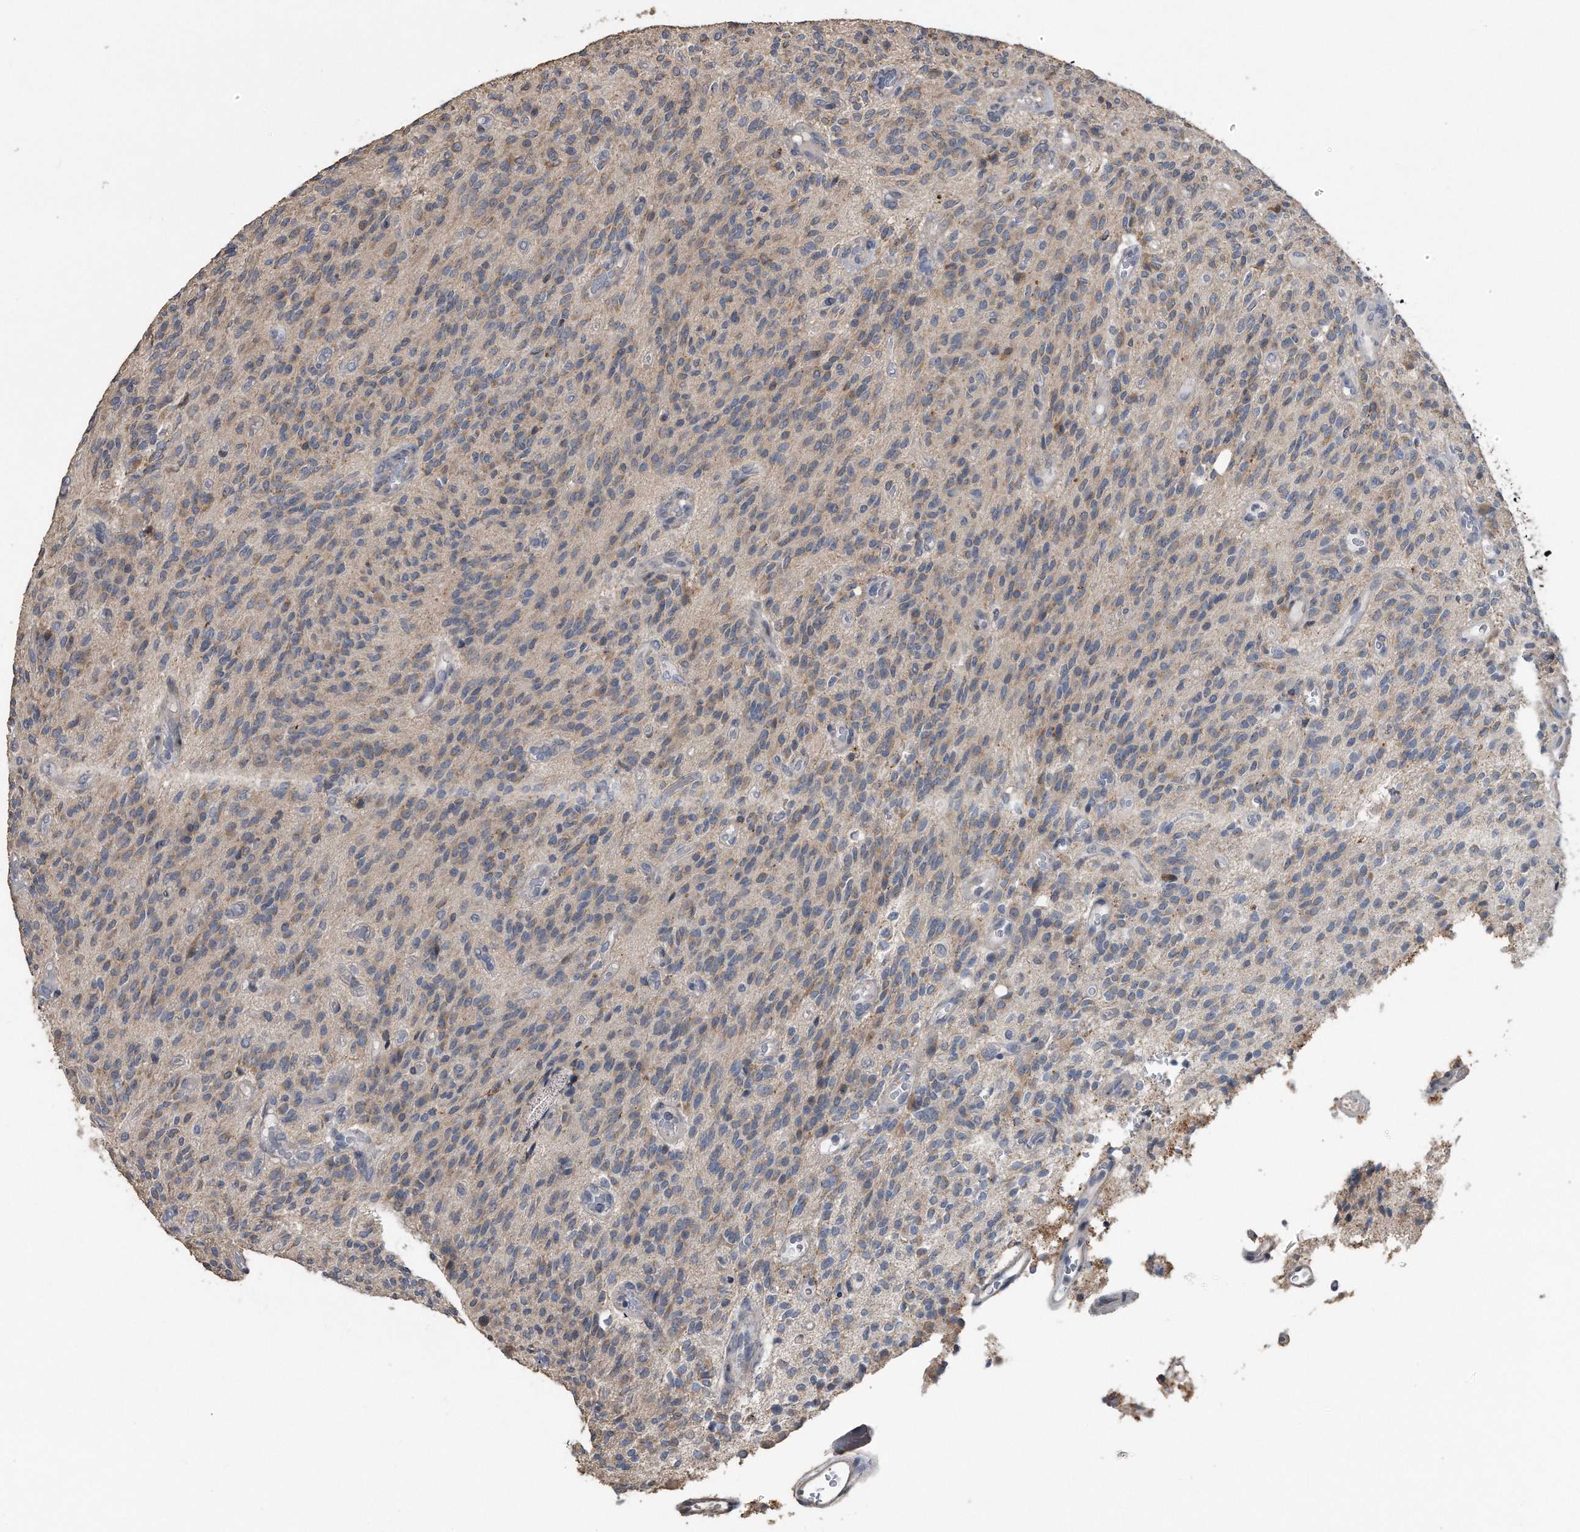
{"staining": {"intensity": "weak", "quantity": "<25%", "location": "cytoplasmic/membranous"}, "tissue": "glioma", "cell_type": "Tumor cells", "image_type": "cancer", "snomed": [{"axis": "morphology", "description": "Glioma, malignant, High grade"}, {"axis": "topography", "description": "Brain"}], "caption": "An immunohistochemistry histopathology image of malignant high-grade glioma is shown. There is no staining in tumor cells of malignant high-grade glioma. The staining was performed using DAB (3,3'-diaminobenzidine) to visualize the protein expression in brown, while the nuclei were stained in blue with hematoxylin (Magnification: 20x).", "gene": "PCLO", "patient": {"sex": "male", "age": 34}}